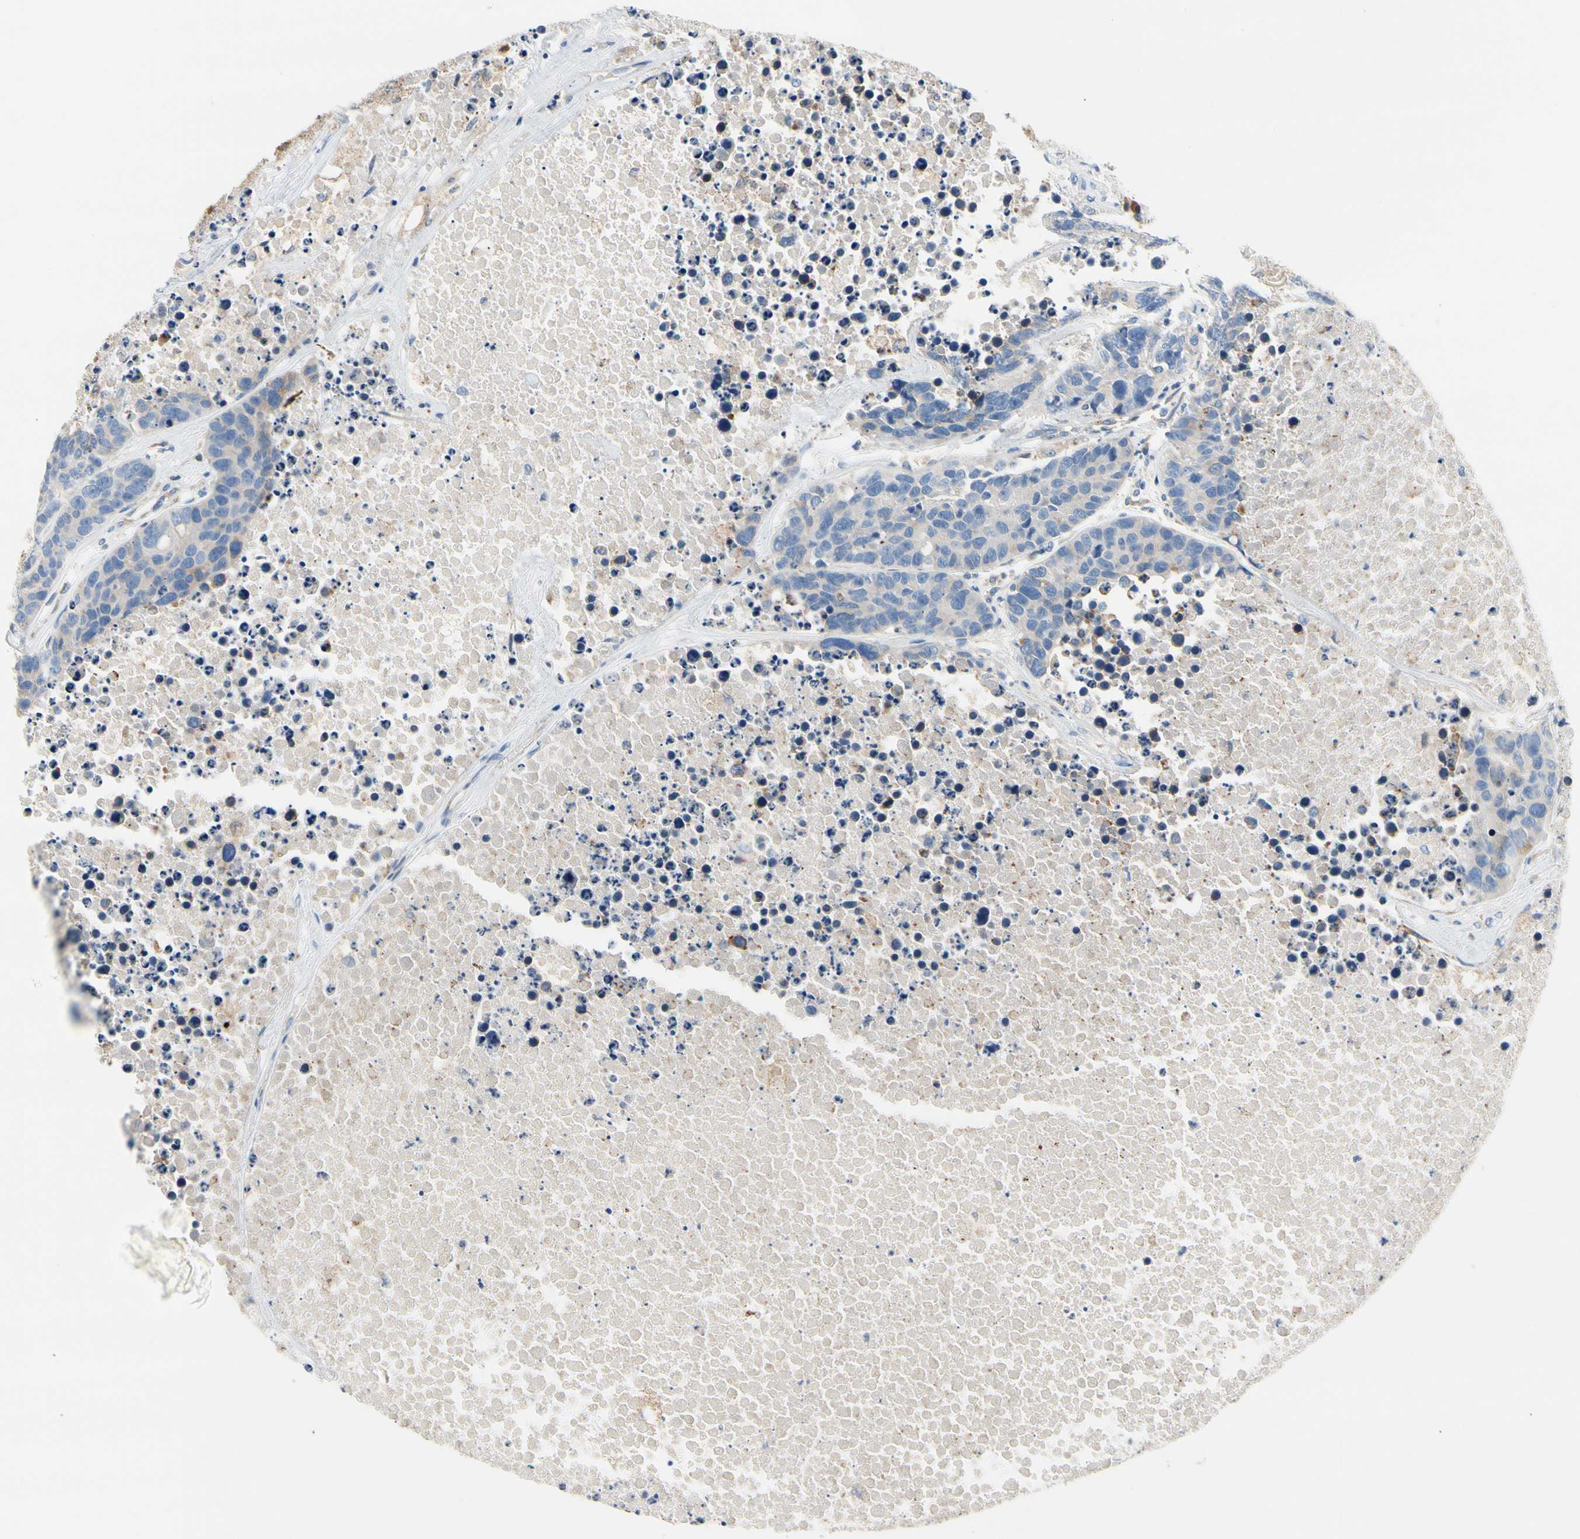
{"staining": {"intensity": "negative", "quantity": "none", "location": "none"}, "tissue": "carcinoid", "cell_type": "Tumor cells", "image_type": "cancer", "snomed": [{"axis": "morphology", "description": "Carcinoid, malignant, NOS"}, {"axis": "topography", "description": "Lung"}], "caption": "The immunohistochemistry photomicrograph has no significant expression in tumor cells of carcinoid (malignant) tissue. (Immunohistochemistry (ihc), brightfield microscopy, high magnification).", "gene": "STXBP1", "patient": {"sex": "male", "age": 60}}